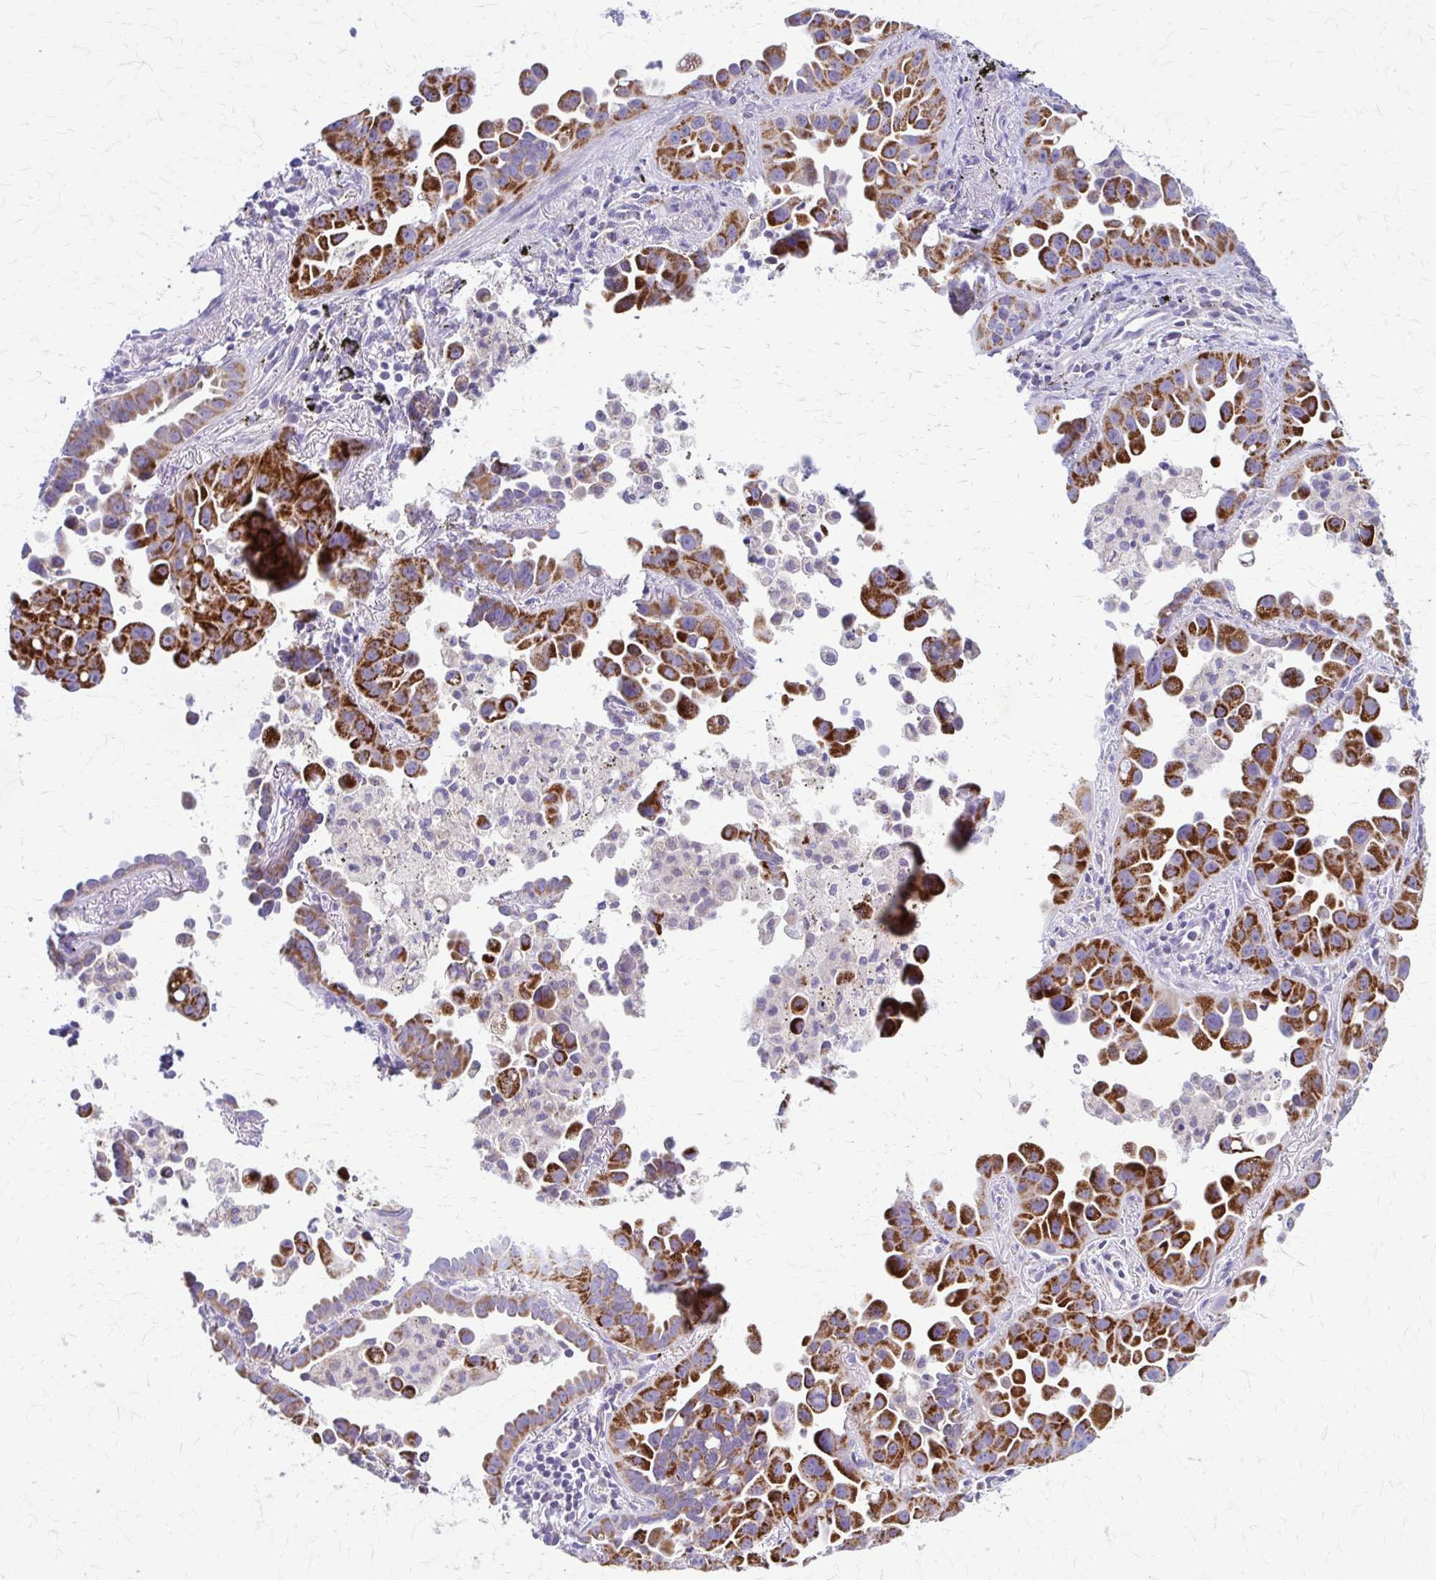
{"staining": {"intensity": "strong", "quantity": ">75%", "location": "cytoplasmic/membranous"}, "tissue": "lung cancer", "cell_type": "Tumor cells", "image_type": "cancer", "snomed": [{"axis": "morphology", "description": "Adenocarcinoma, NOS"}, {"axis": "topography", "description": "Lung"}], "caption": "Approximately >75% of tumor cells in human lung cancer reveal strong cytoplasmic/membranous protein staining as visualized by brown immunohistochemical staining.", "gene": "SAMD13", "patient": {"sex": "male", "age": 68}}